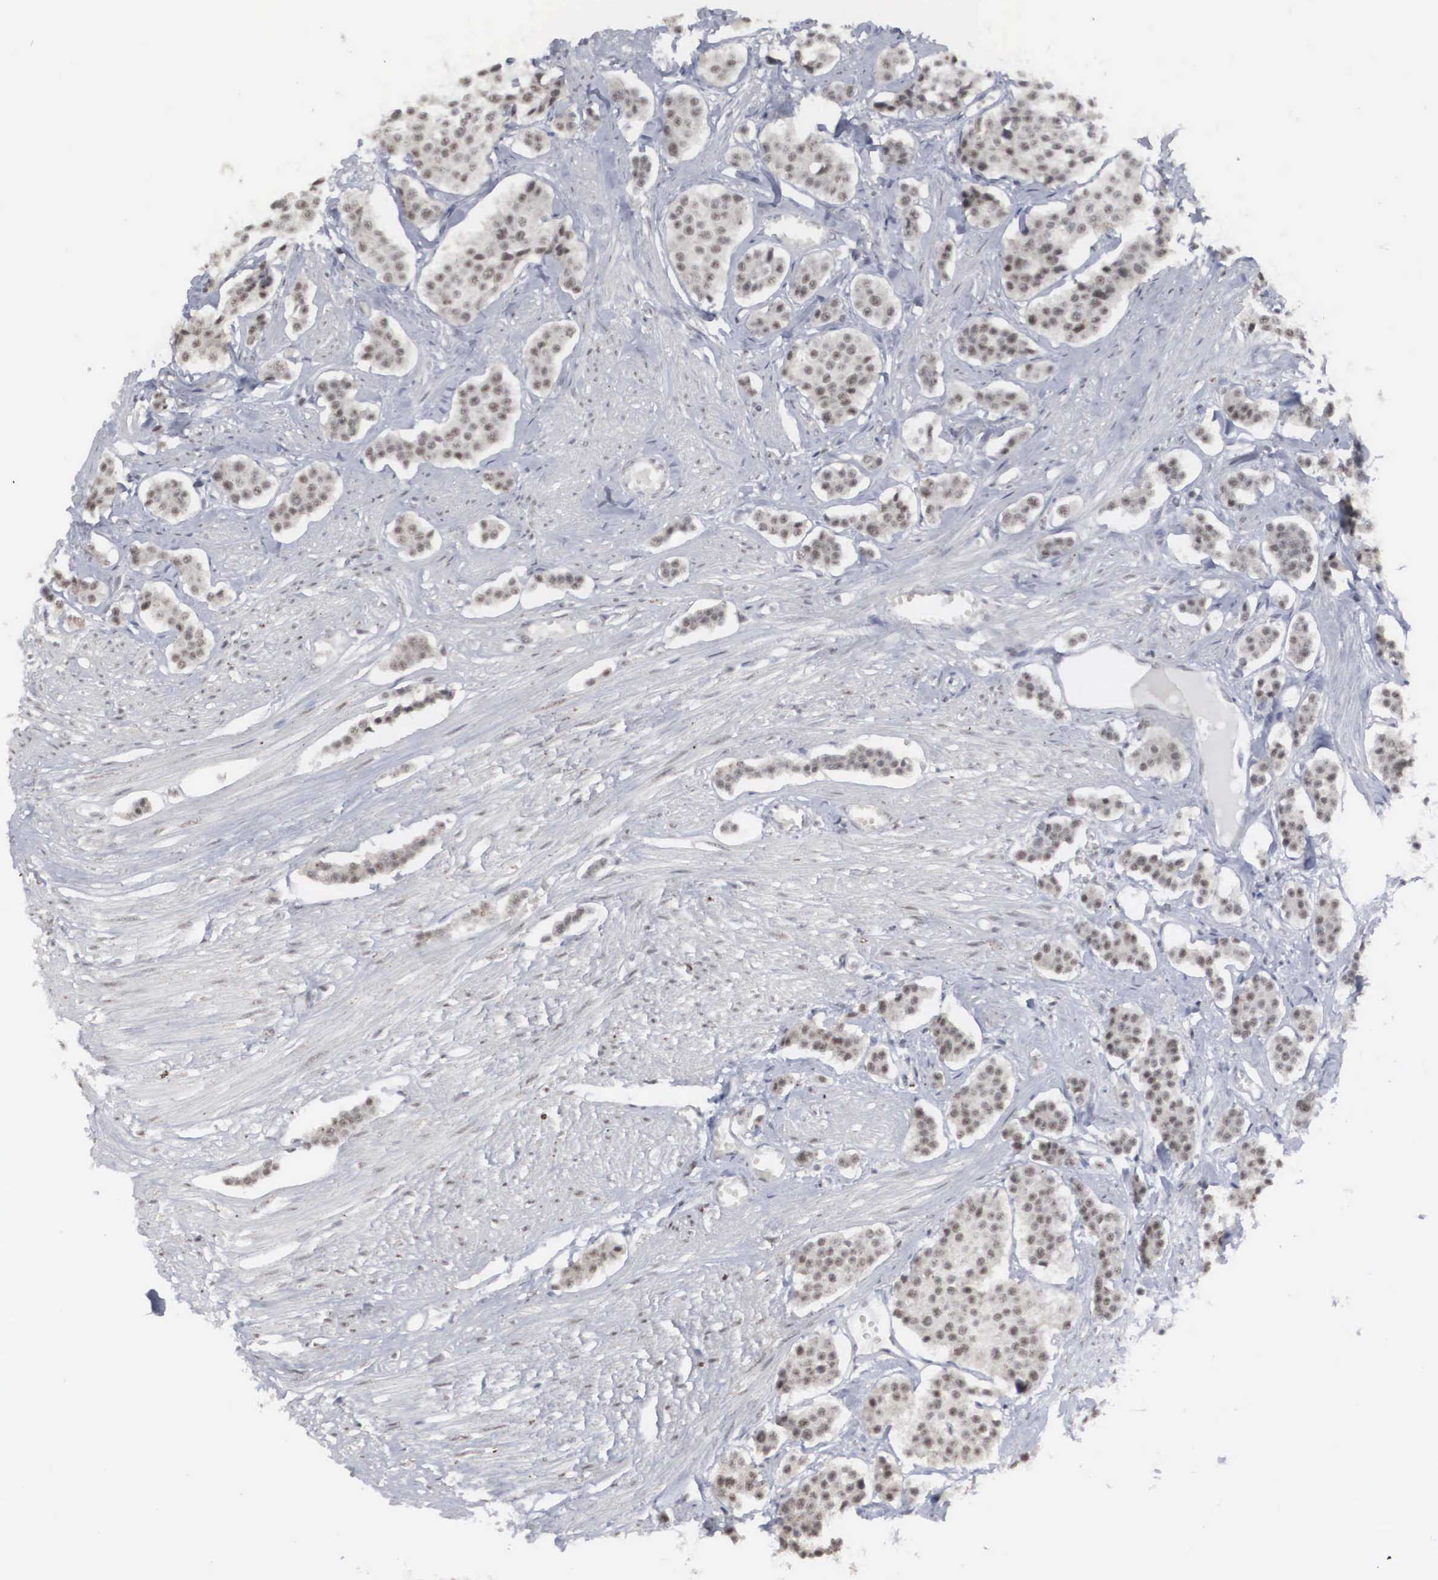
{"staining": {"intensity": "weak", "quantity": "25%-75%", "location": "nuclear"}, "tissue": "carcinoid", "cell_type": "Tumor cells", "image_type": "cancer", "snomed": [{"axis": "morphology", "description": "Carcinoid, malignant, NOS"}, {"axis": "topography", "description": "Small intestine"}], "caption": "IHC of human malignant carcinoid exhibits low levels of weak nuclear positivity in about 25%-75% of tumor cells.", "gene": "AUTS2", "patient": {"sex": "male", "age": 60}}